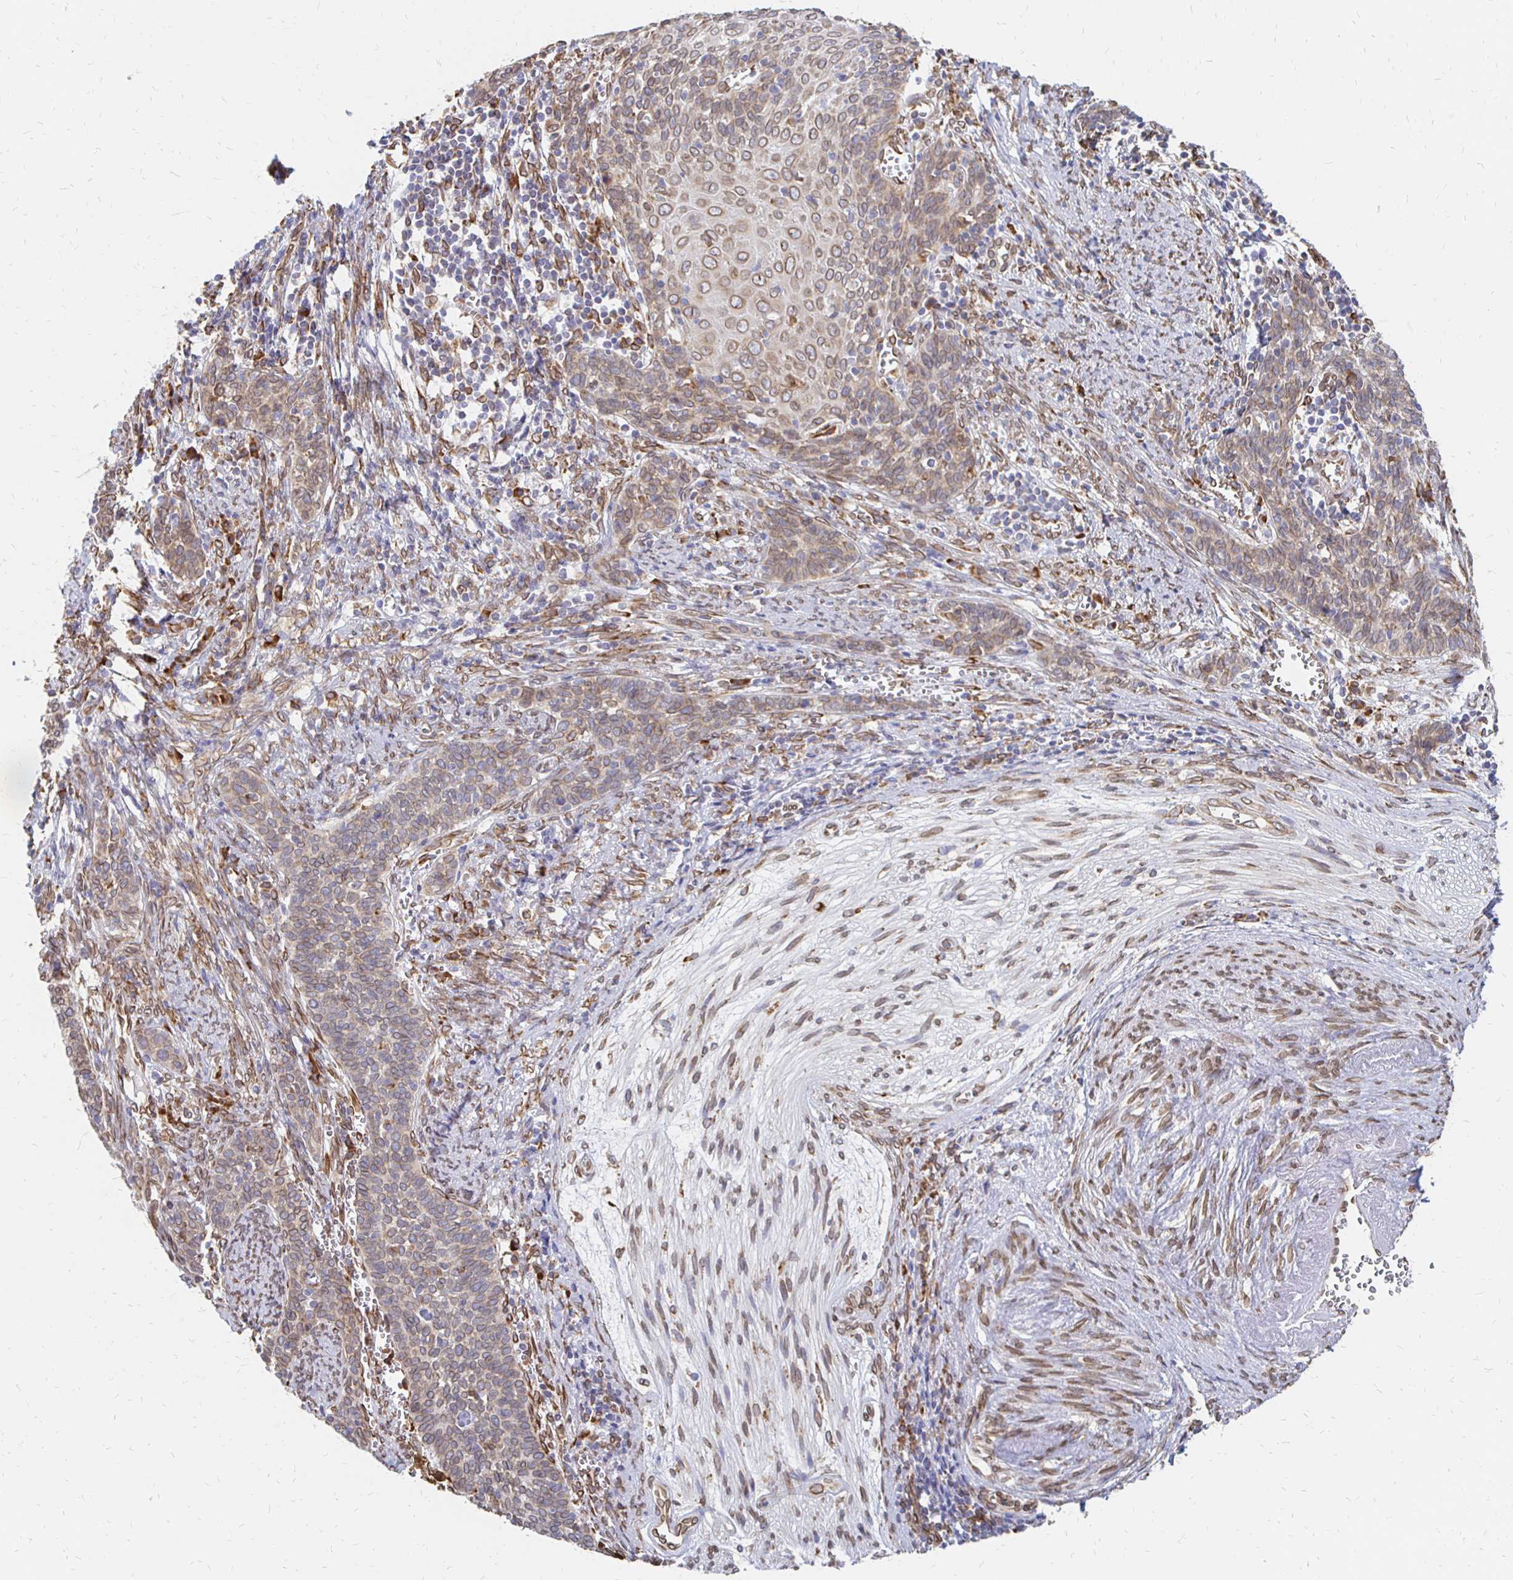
{"staining": {"intensity": "moderate", "quantity": ">75%", "location": "cytoplasmic/membranous,nuclear"}, "tissue": "cervical cancer", "cell_type": "Tumor cells", "image_type": "cancer", "snomed": [{"axis": "morphology", "description": "Squamous cell carcinoma, NOS"}, {"axis": "topography", "description": "Cervix"}], "caption": "The immunohistochemical stain labels moderate cytoplasmic/membranous and nuclear positivity in tumor cells of cervical squamous cell carcinoma tissue.", "gene": "PELI3", "patient": {"sex": "female", "age": 39}}